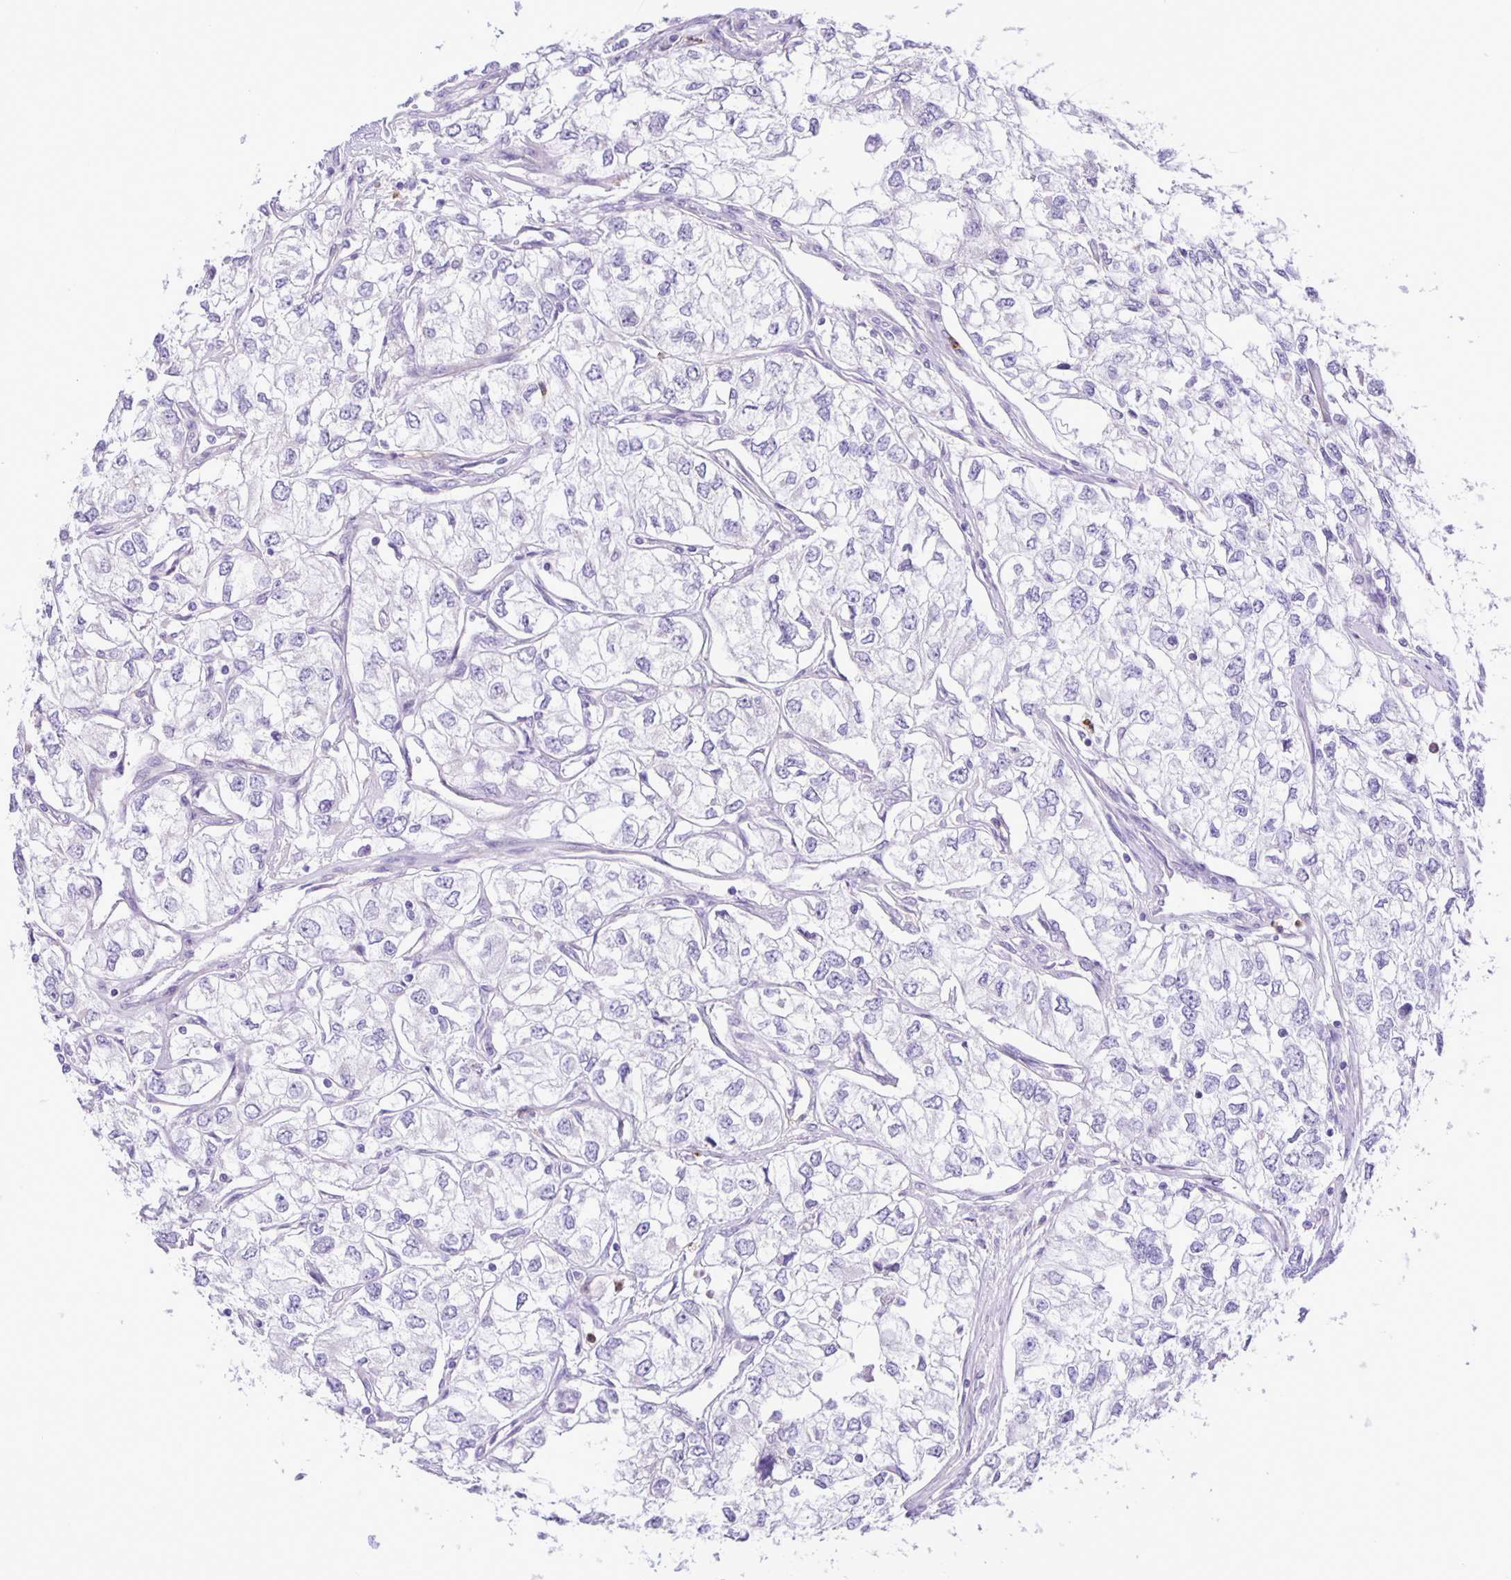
{"staining": {"intensity": "negative", "quantity": "none", "location": "none"}, "tissue": "renal cancer", "cell_type": "Tumor cells", "image_type": "cancer", "snomed": [{"axis": "morphology", "description": "Adenocarcinoma, NOS"}, {"axis": "topography", "description": "Kidney"}], "caption": "Adenocarcinoma (renal) was stained to show a protein in brown. There is no significant positivity in tumor cells.", "gene": "ADCK1", "patient": {"sex": "female", "age": 59}}